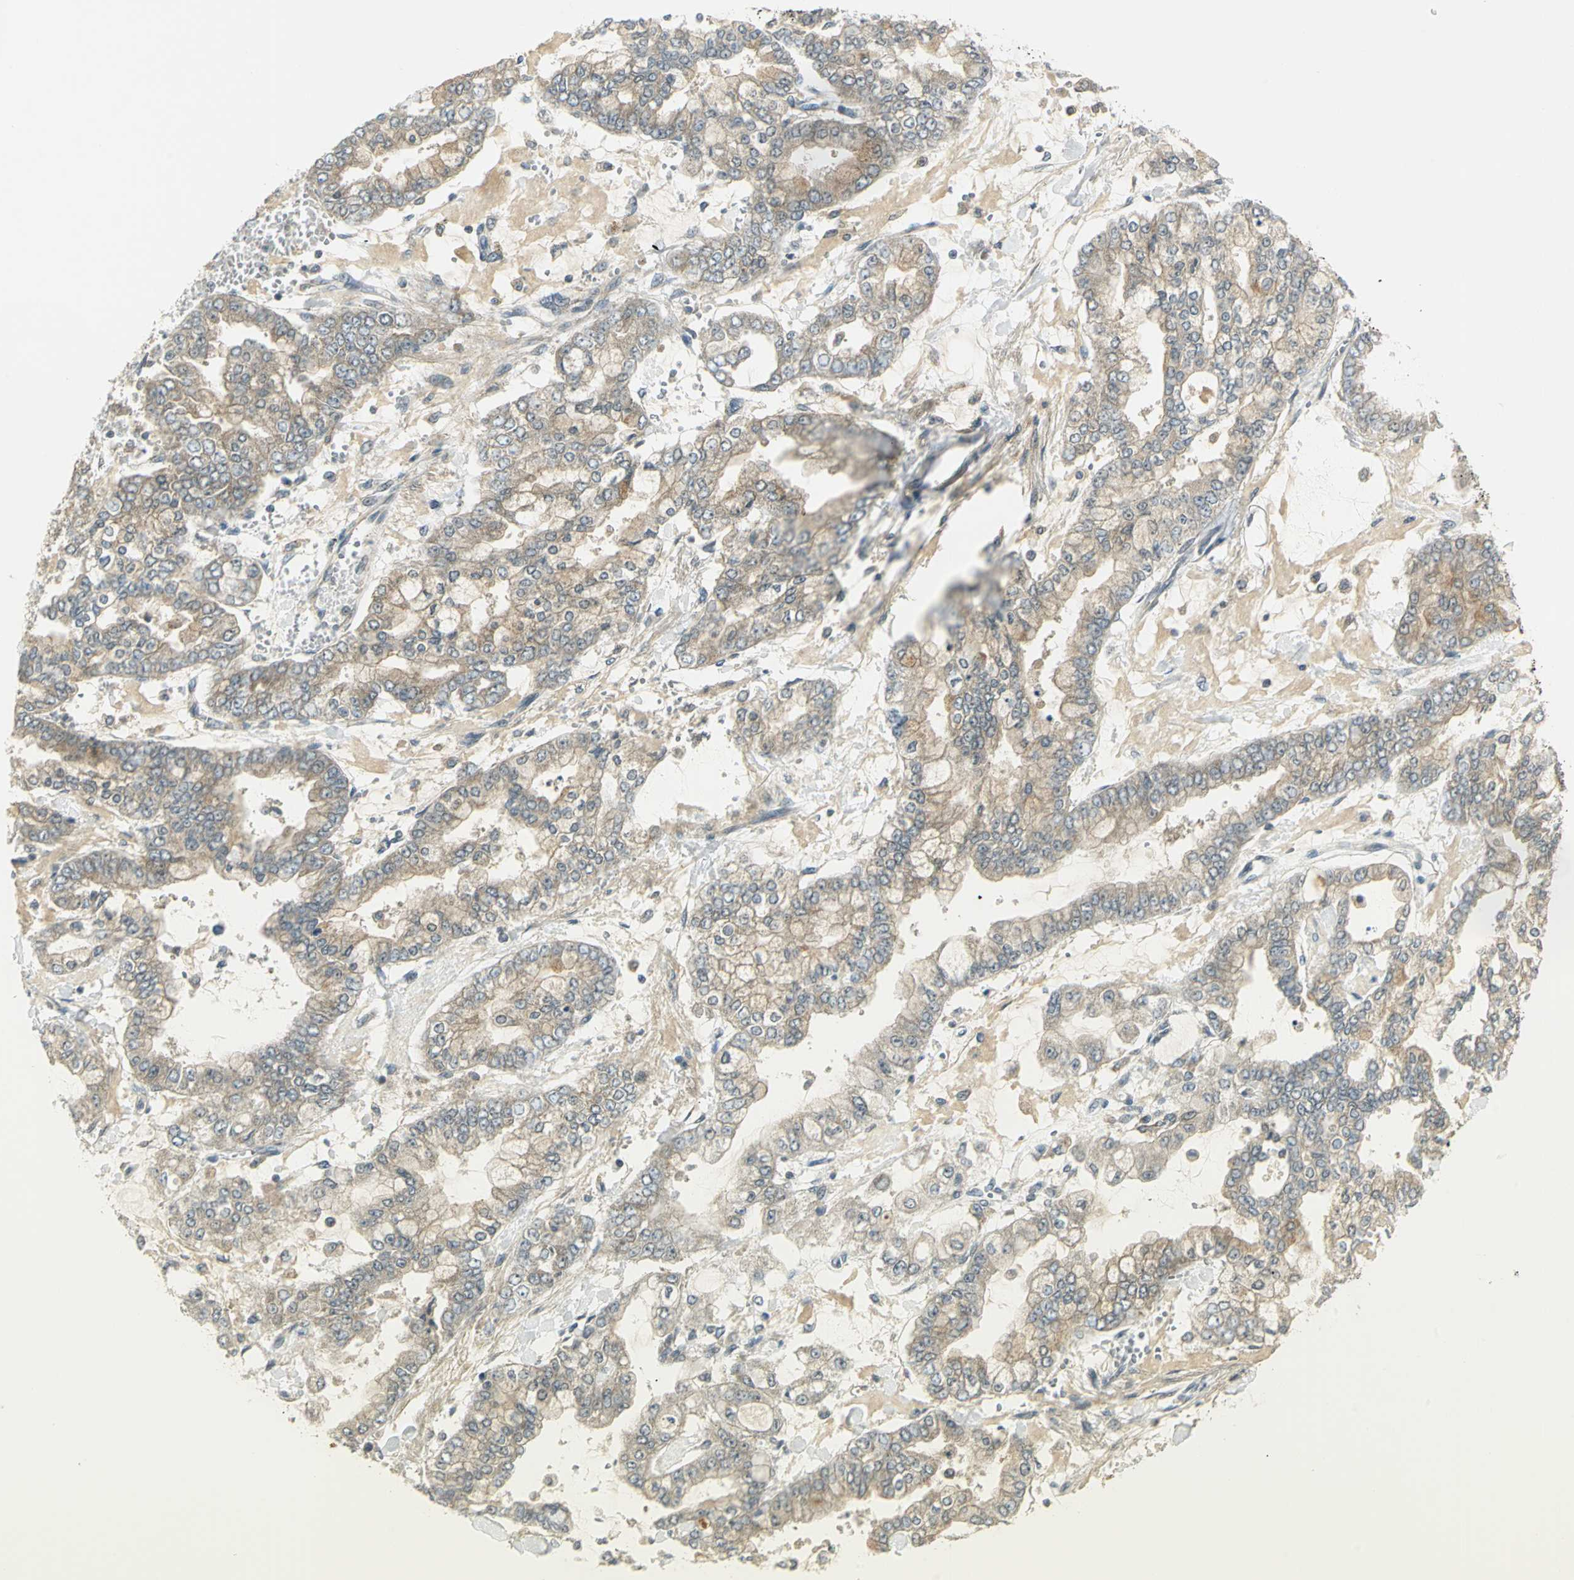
{"staining": {"intensity": "weak", "quantity": ">75%", "location": "cytoplasmic/membranous"}, "tissue": "stomach cancer", "cell_type": "Tumor cells", "image_type": "cancer", "snomed": [{"axis": "morphology", "description": "Normal tissue, NOS"}, {"axis": "morphology", "description": "Adenocarcinoma, NOS"}, {"axis": "topography", "description": "Stomach, upper"}, {"axis": "topography", "description": "Stomach"}], "caption": "IHC image of neoplastic tissue: stomach cancer stained using immunohistochemistry shows low levels of weak protein expression localized specifically in the cytoplasmic/membranous of tumor cells, appearing as a cytoplasmic/membranous brown color.", "gene": "MAPK8IP3", "patient": {"sex": "male", "age": 76}}